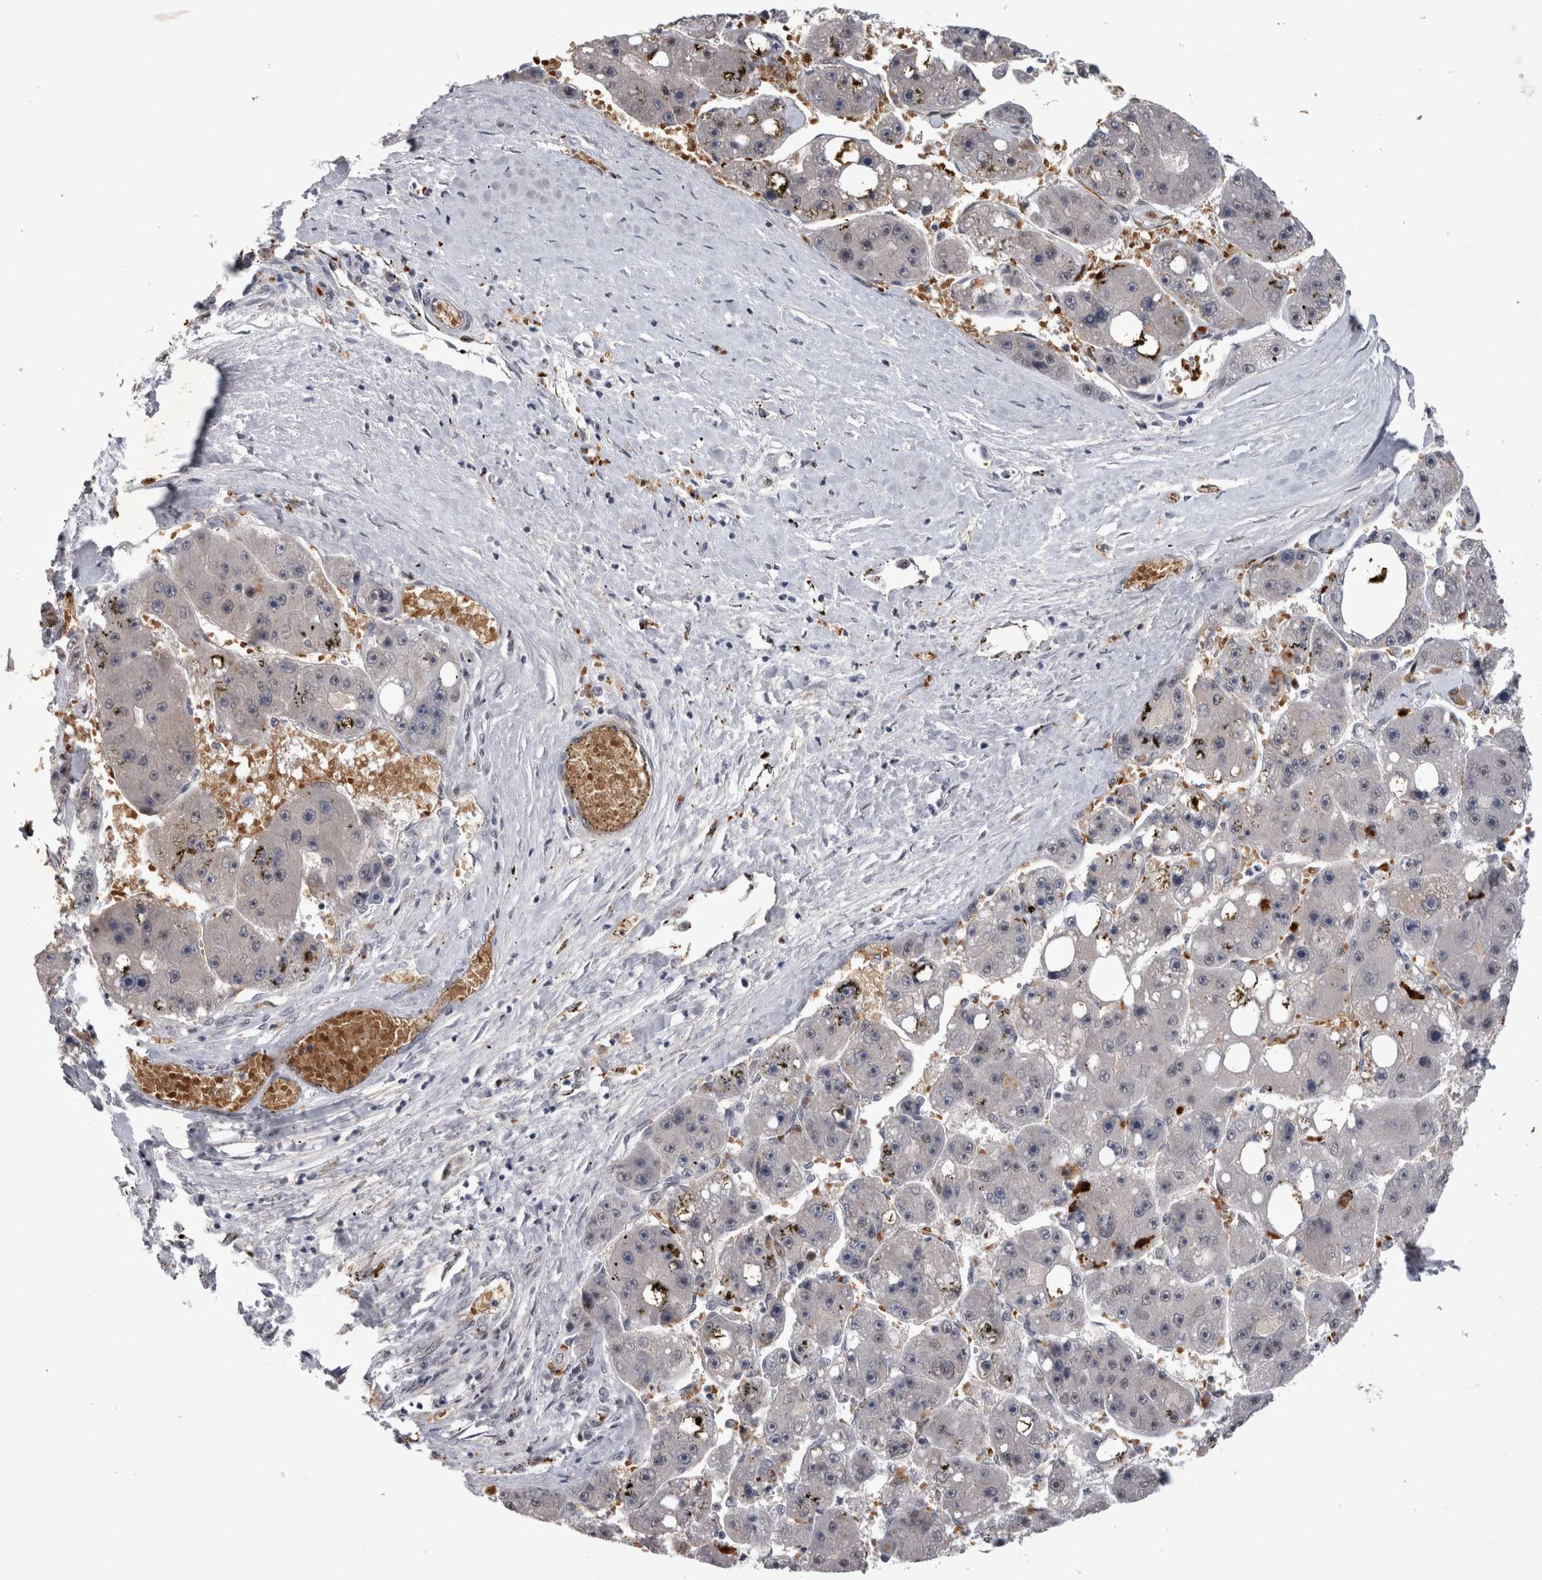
{"staining": {"intensity": "negative", "quantity": "none", "location": "none"}, "tissue": "liver cancer", "cell_type": "Tumor cells", "image_type": "cancer", "snomed": [{"axis": "morphology", "description": "Carcinoma, Hepatocellular, NOS"}, {"axis": "topography", "description": "Liver"}], "caption": "Liver cancer (hepatocellular carcinoma) was stained to show a protein in brown. There is no significant expression in tumor cells.", "gene": "IFI44", "patient": {"sex": "female", "age": 61}}